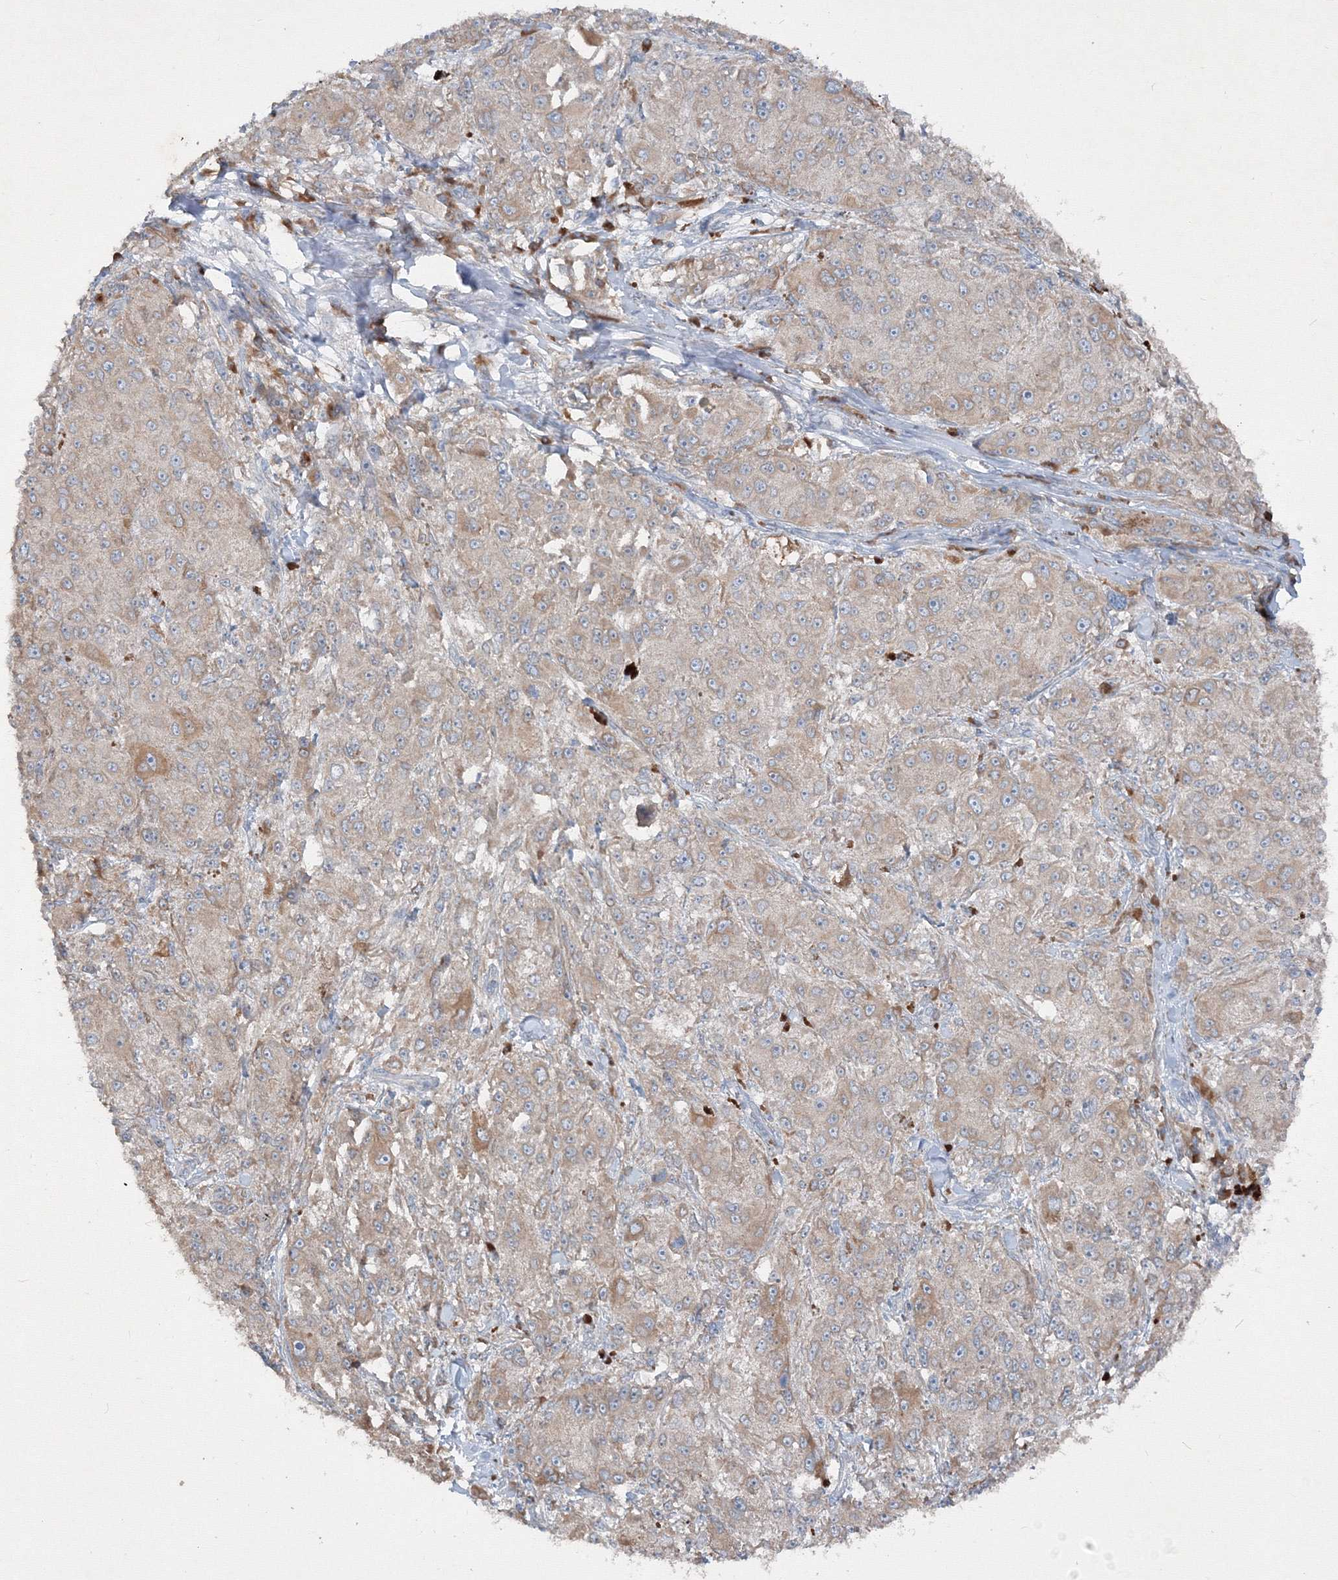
{"staining": {"intensity": "weak", "quantity": ">75%", "location": "cytoplasmic/membranous"}, "tissue": "melanoma", "cell_type": "Tumor cells", "image_type": "cancer", "snomed": [{"axis": "morphology", "description": "Necrosis, NOS"}, {"axis": "morphology", "description": "Malignant melanoma, NOS"}, {"axis": "topography", "description": "Skin"}], "caption": "Brown immunohistochemical staining in malignant melanoma shows weak cytoplasmic/membranous staining in approximately >75% of tumor cells. The staining is performed using DAB brown chromogen to label protein expression. The nuclei are counter-stained blue using hematoxylin.", "gene": "IFNAR1", "patient": {"sex": "female", "age": 87}}